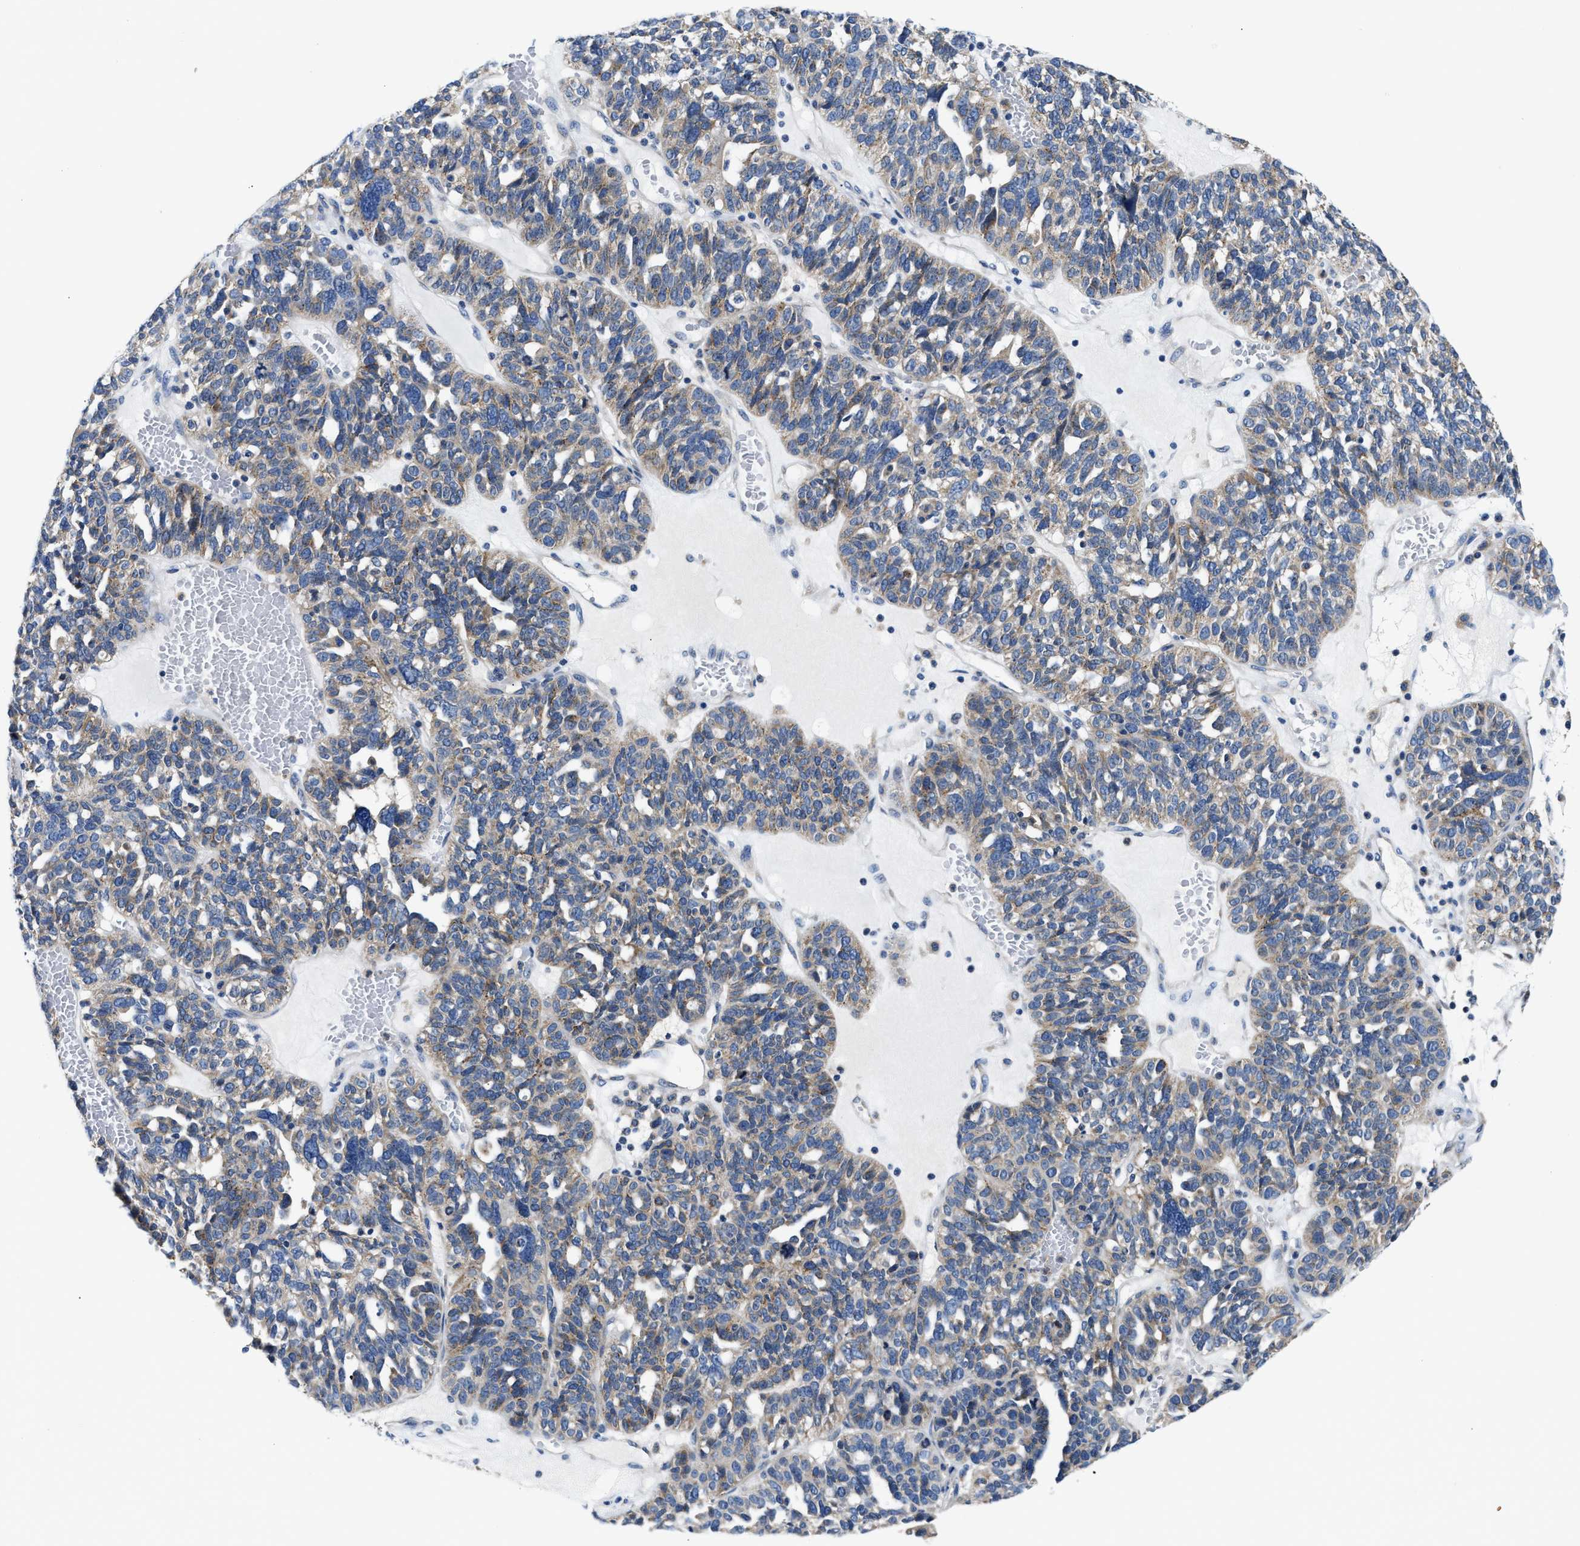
{"staining": {"intensity": "weak", "quantity": "<25%", "location": "cytoplasmic/membranous"}, "tissue": "ovarian cancer", "cell_type": "Tumor cells", "image_type": "cancer", "snomed": [{"axis": "morphology", "description": "Cystadenocarcinoma, serous, NOS"}, {"axis": "topography", "description": "Ovary"}], "caption": "Histopathology image shows no significant protein staining in tumor cells of serous cystadenocarcinoma (ovarian).", "gene": "FAM185A", "patient": {"sex": "female", "age": 59}}